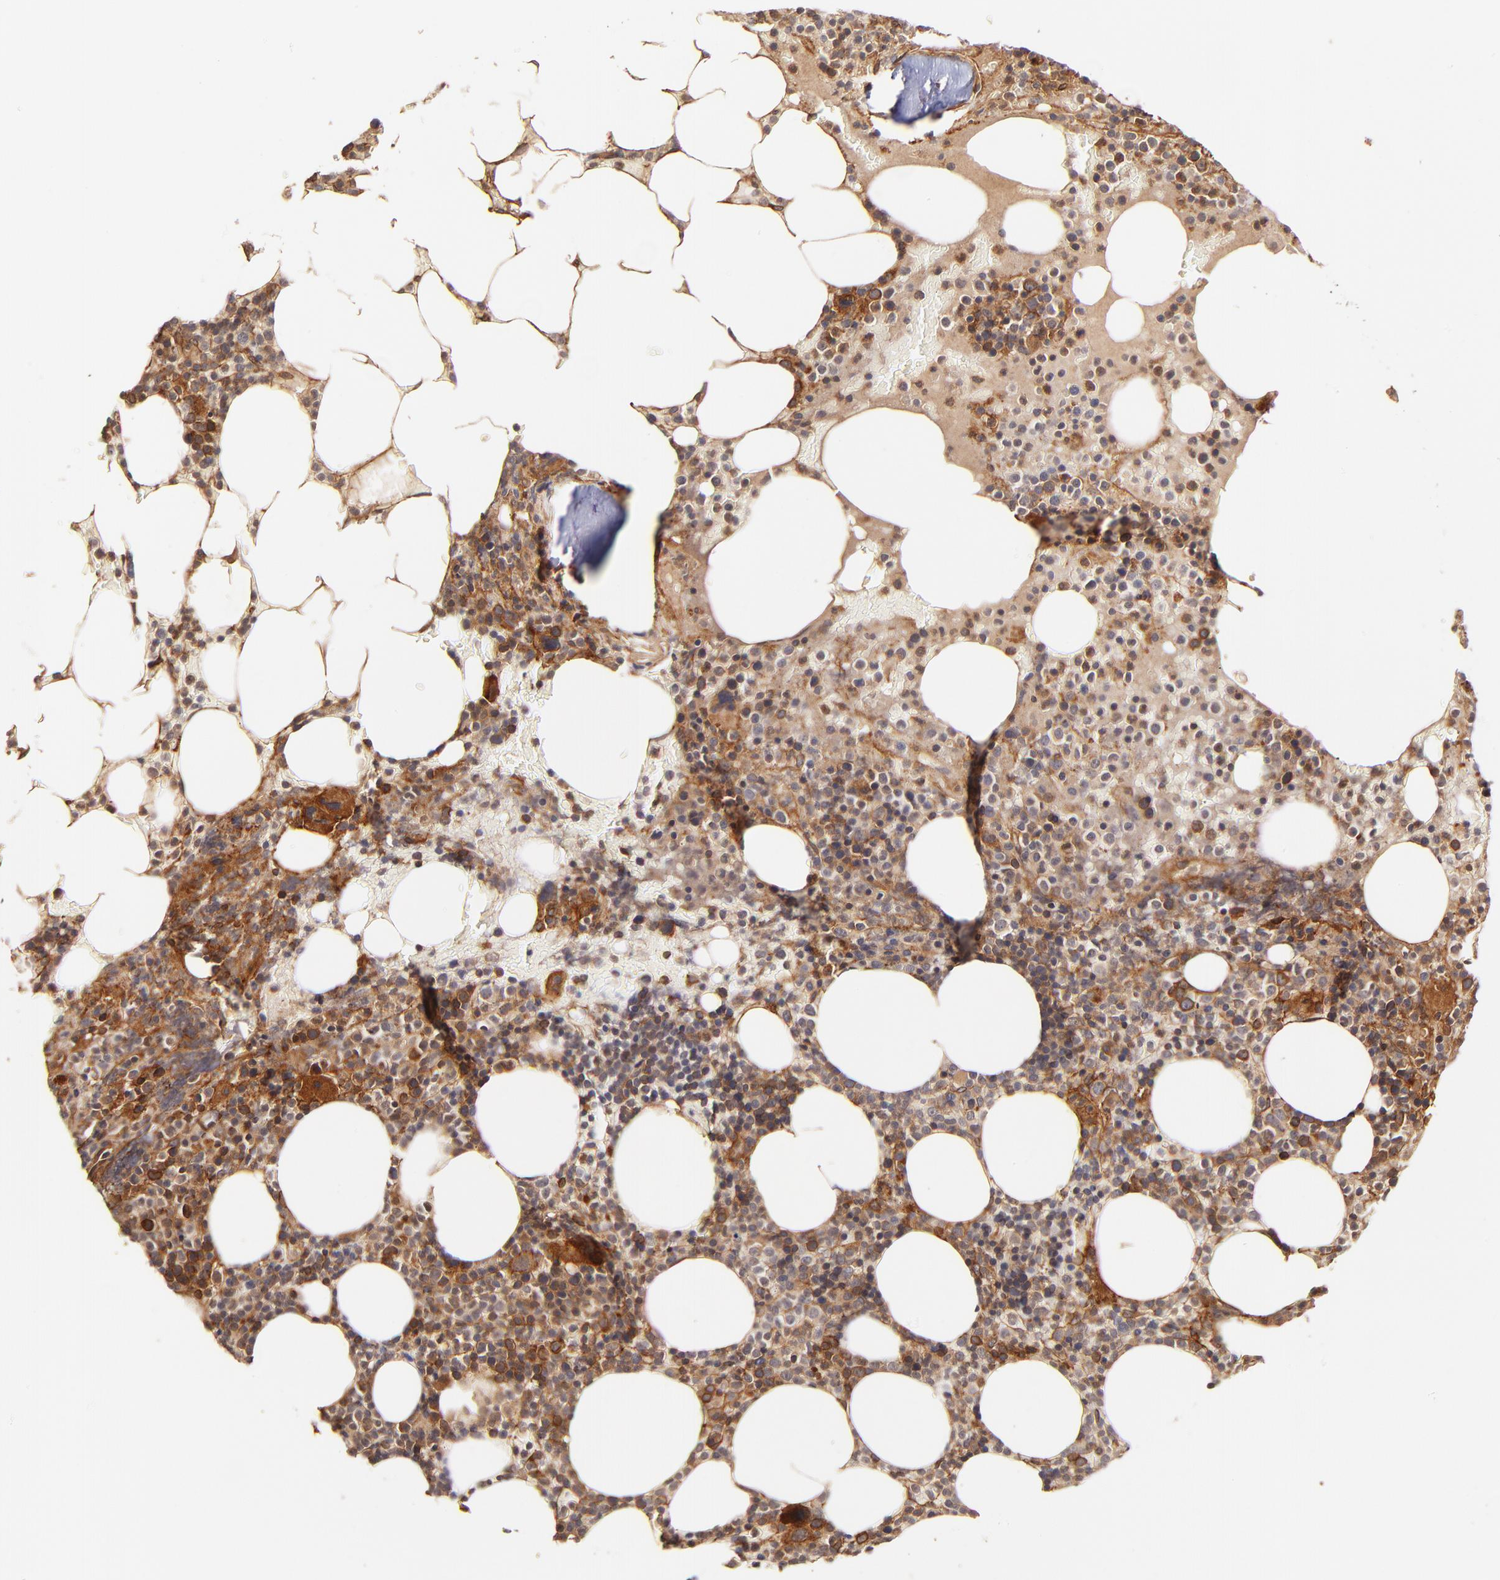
{"staining": {"intensity": "strong", "quantity": "25%-75%", "location": "cytoplasmic/membranous"}, "tissue": "bone marrow", "cell_type": "Hematopoietic cells", "image_type": "normal", "snomed": [{"axis": "morphology", "description": "Normal tissue, NOS"}, {"axis": "topography", "description": "Bone marrow"}], "caption": "Immunohistochemistry image of unremarkable bone marrow stained for a protein (brown), which shows high levels of strong cytoplasmic/membranous staining in about 25%-75% of hematopoietic cells.", "gene": "ITGB1", "patient": {"sex": "female", "age": 66}}